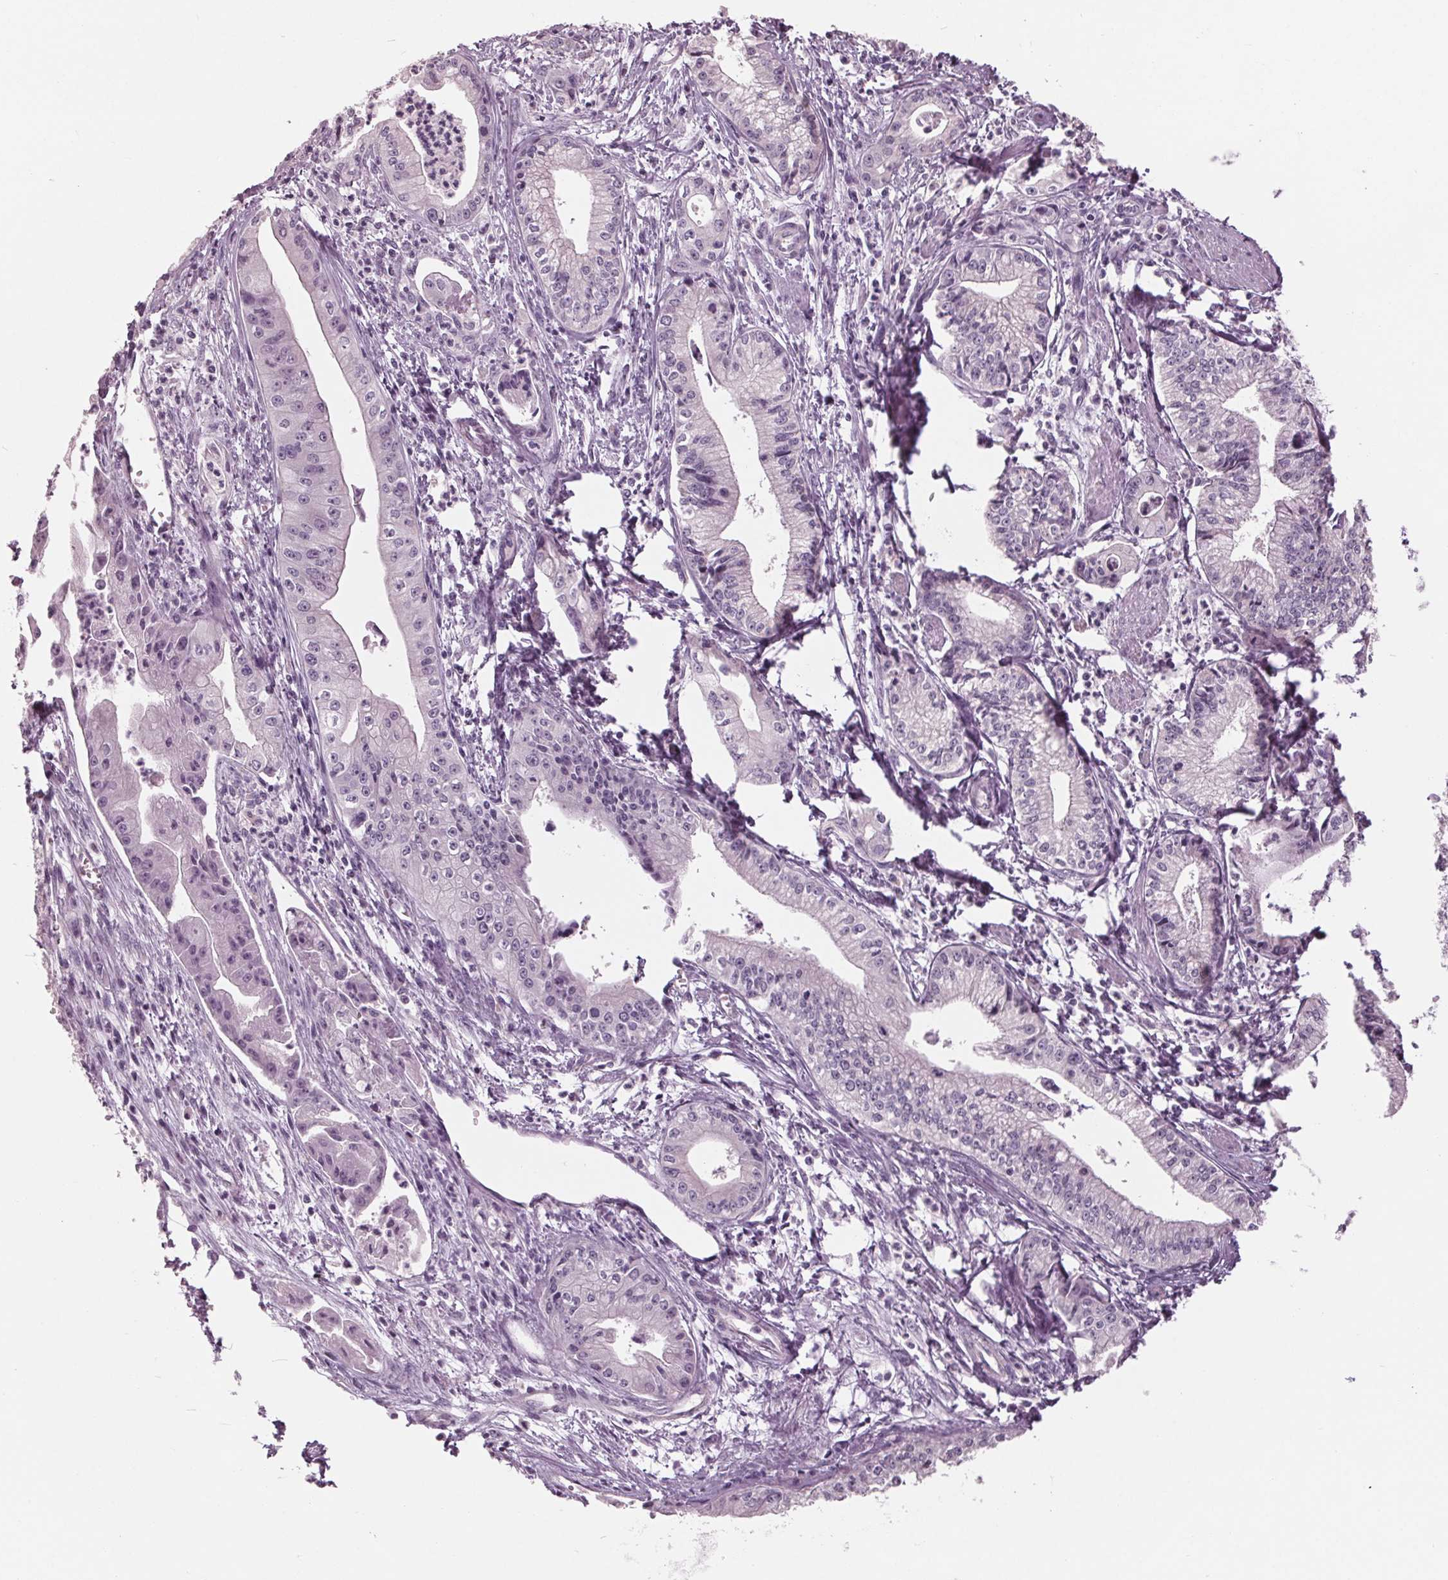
{"staining": {"intensity": "negative", "quantity": "none", "location": "none"}, "tissue": "pancreatic cancer", "cell_type": "Tumor cells", "image_type": "cancer", "snomed": [{"axis": "morphology", "description": "Adenocarcinoma, NOS"}, {"axis": "topography", "description": "Pancreas"}], "caption": "Micrograph shows no significant protein positivity in tumor cells of pancreatic adenocarcinoma.", "gene": "TNNC2", "patient": {"sex": "female", "age": 65}}